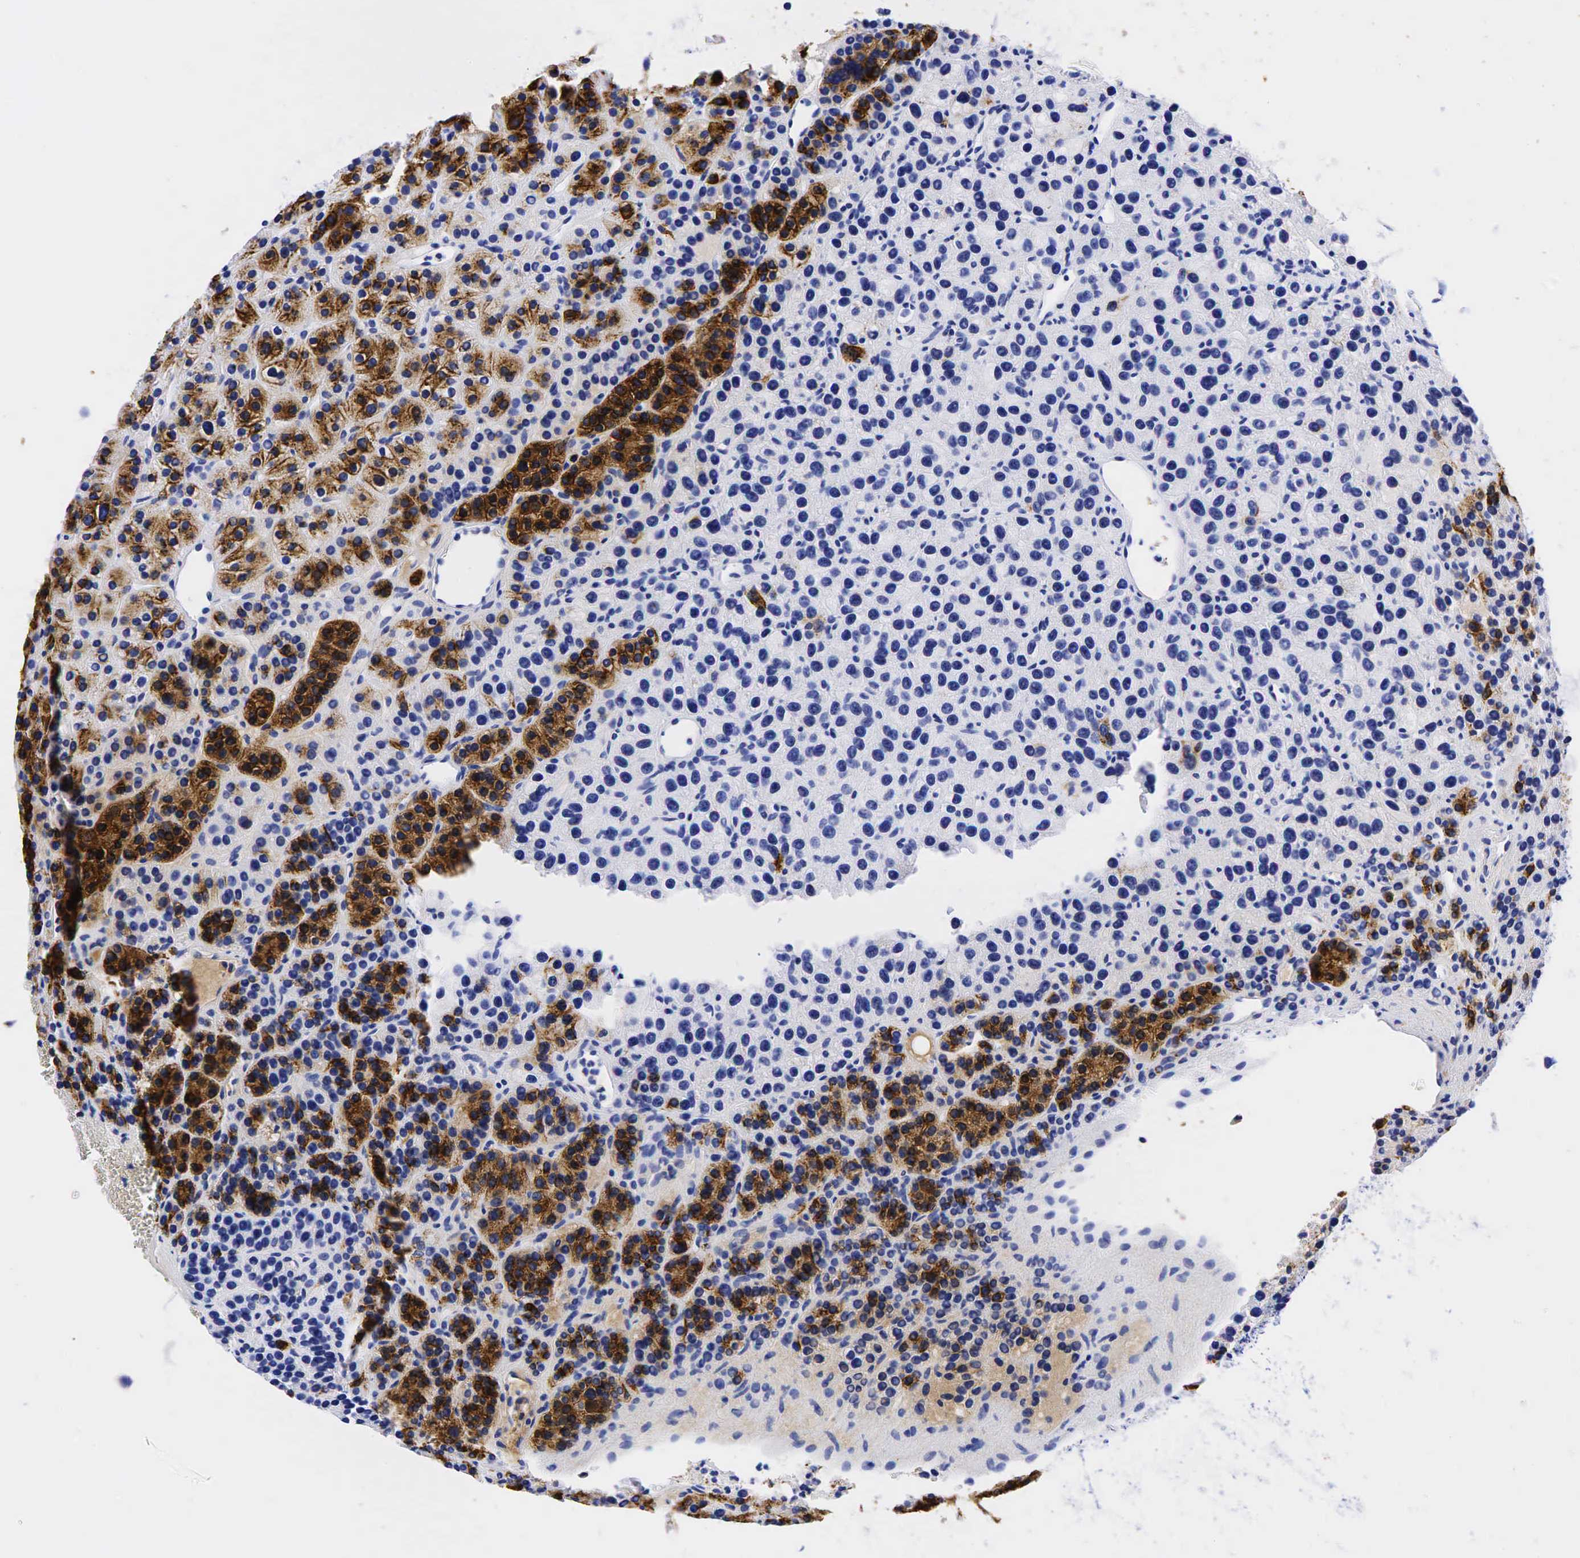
{"staining": {"intensity": "strong", "quantity": ">75%", "location": "cytoplasmic/membranous,nuclear"}, "tissue": "parathyroid gland", "cell_type": "Glandular cells", "image_type": "normal", "snomed": [{"axis": "morphology", "description": "Normal tissue, NOS"}, {"axis": "topography", "description": "Parathyroid gland"}], "caption": "Immunohistochemical staining of unremarkable human parathyroid gland shows >75% levels of strong cytoplasmic/membranous,nuclear protein positivity in approximately >75% of glandular cells. (DAB IHC, brown staining for protein, blue staining for nuclei).", "gene": "CHGA", "patient": {"sex": "female", "age": 64}}